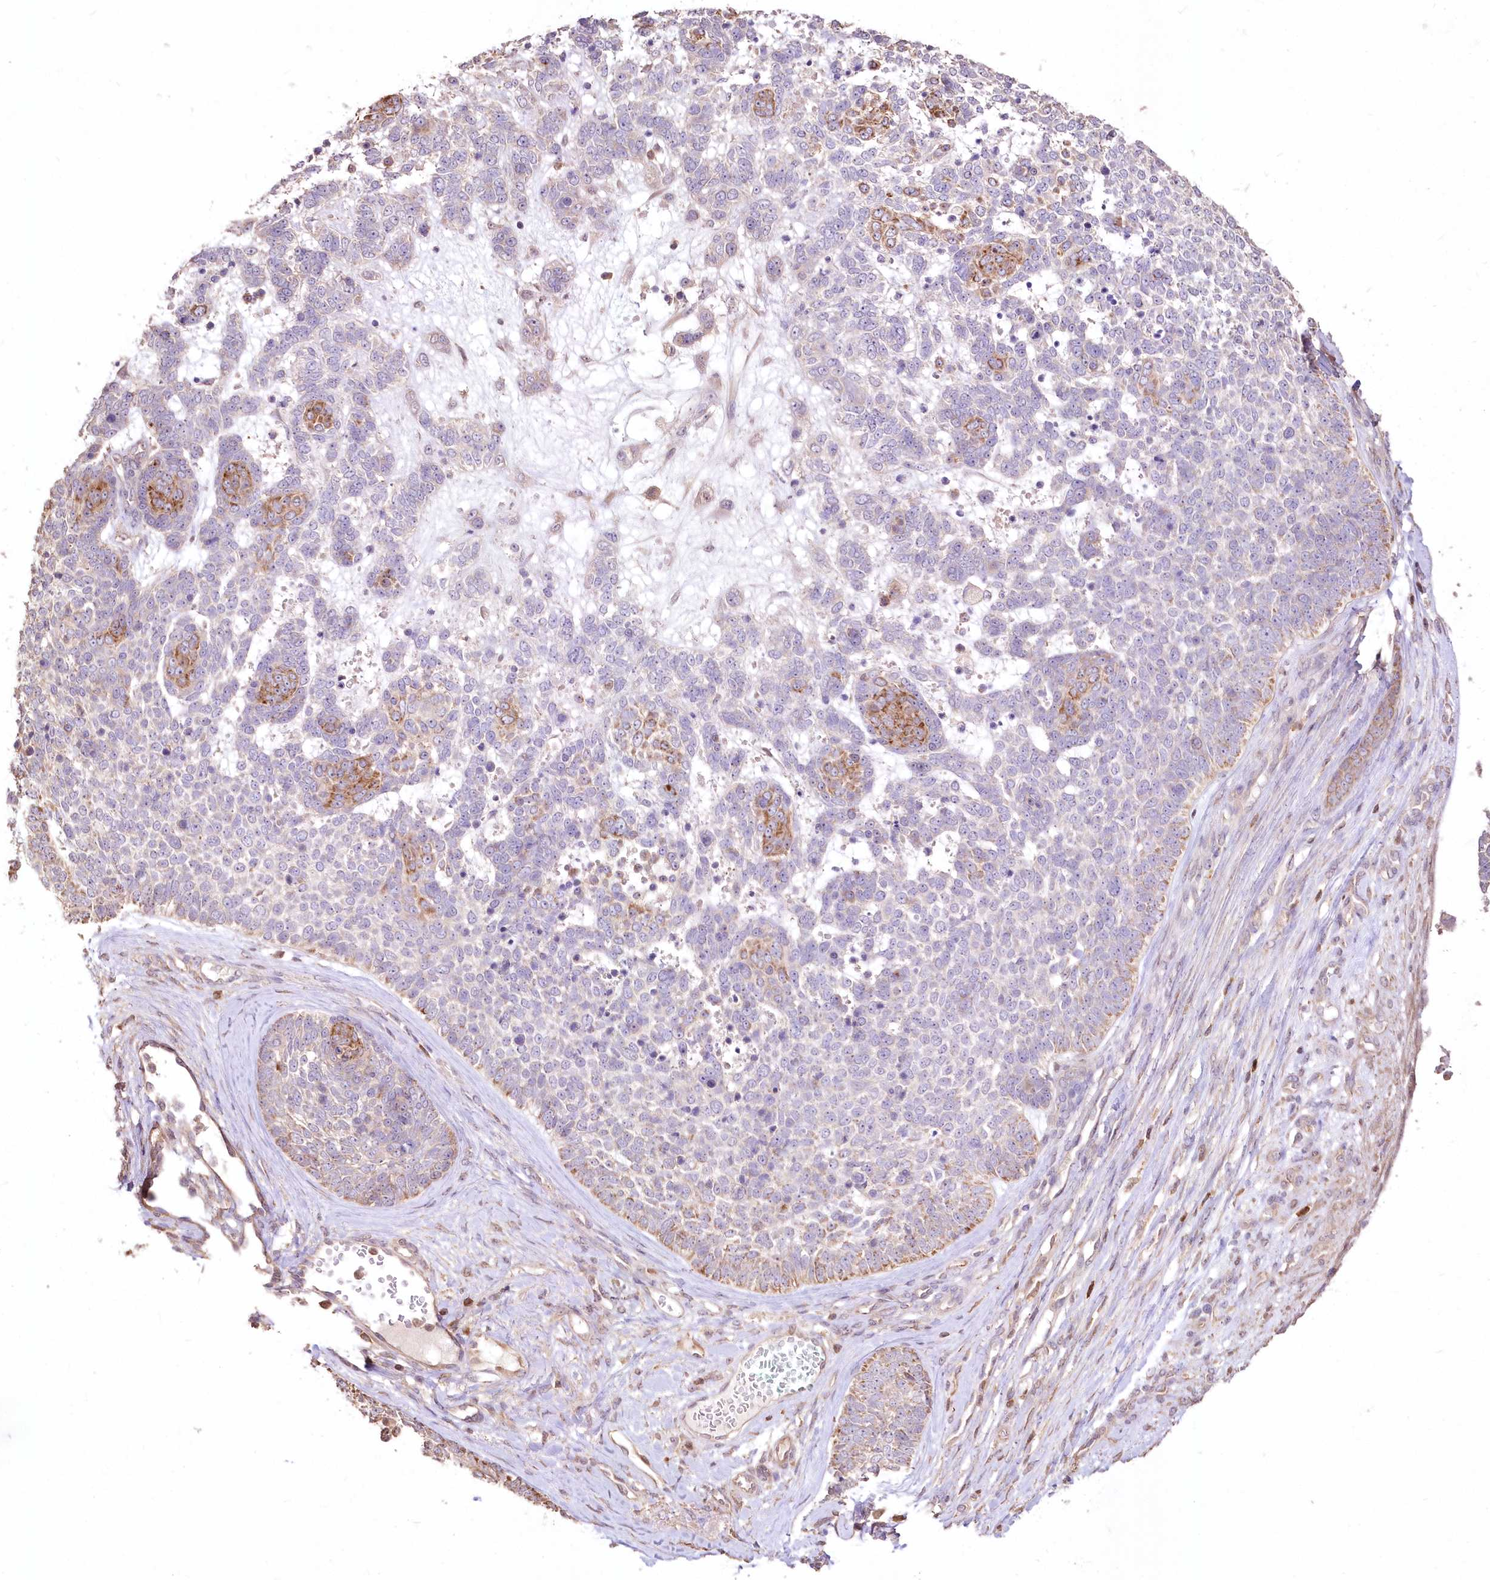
{"staining": {"intensity": "moderate", "quantity": "<25%", "location": "cytoplasmic/membranous"}, "tissue": "skin cancer", "cell_type": "Tumor cells", "image_type": "cancer", "snomed": [{"axis": "morphology", "description": "Basal cell carcinoma"}, {"axis": "topography", "description": "Skin"}], "caption": "Skin basal cell carcinoma tissue shows moderate cytoplasmic/membranous staining in about <25% of tumor cells, visualized by immunohistochemistry.", "gene": "STK17B", "patient": {"sex": "female", "age": 81}}